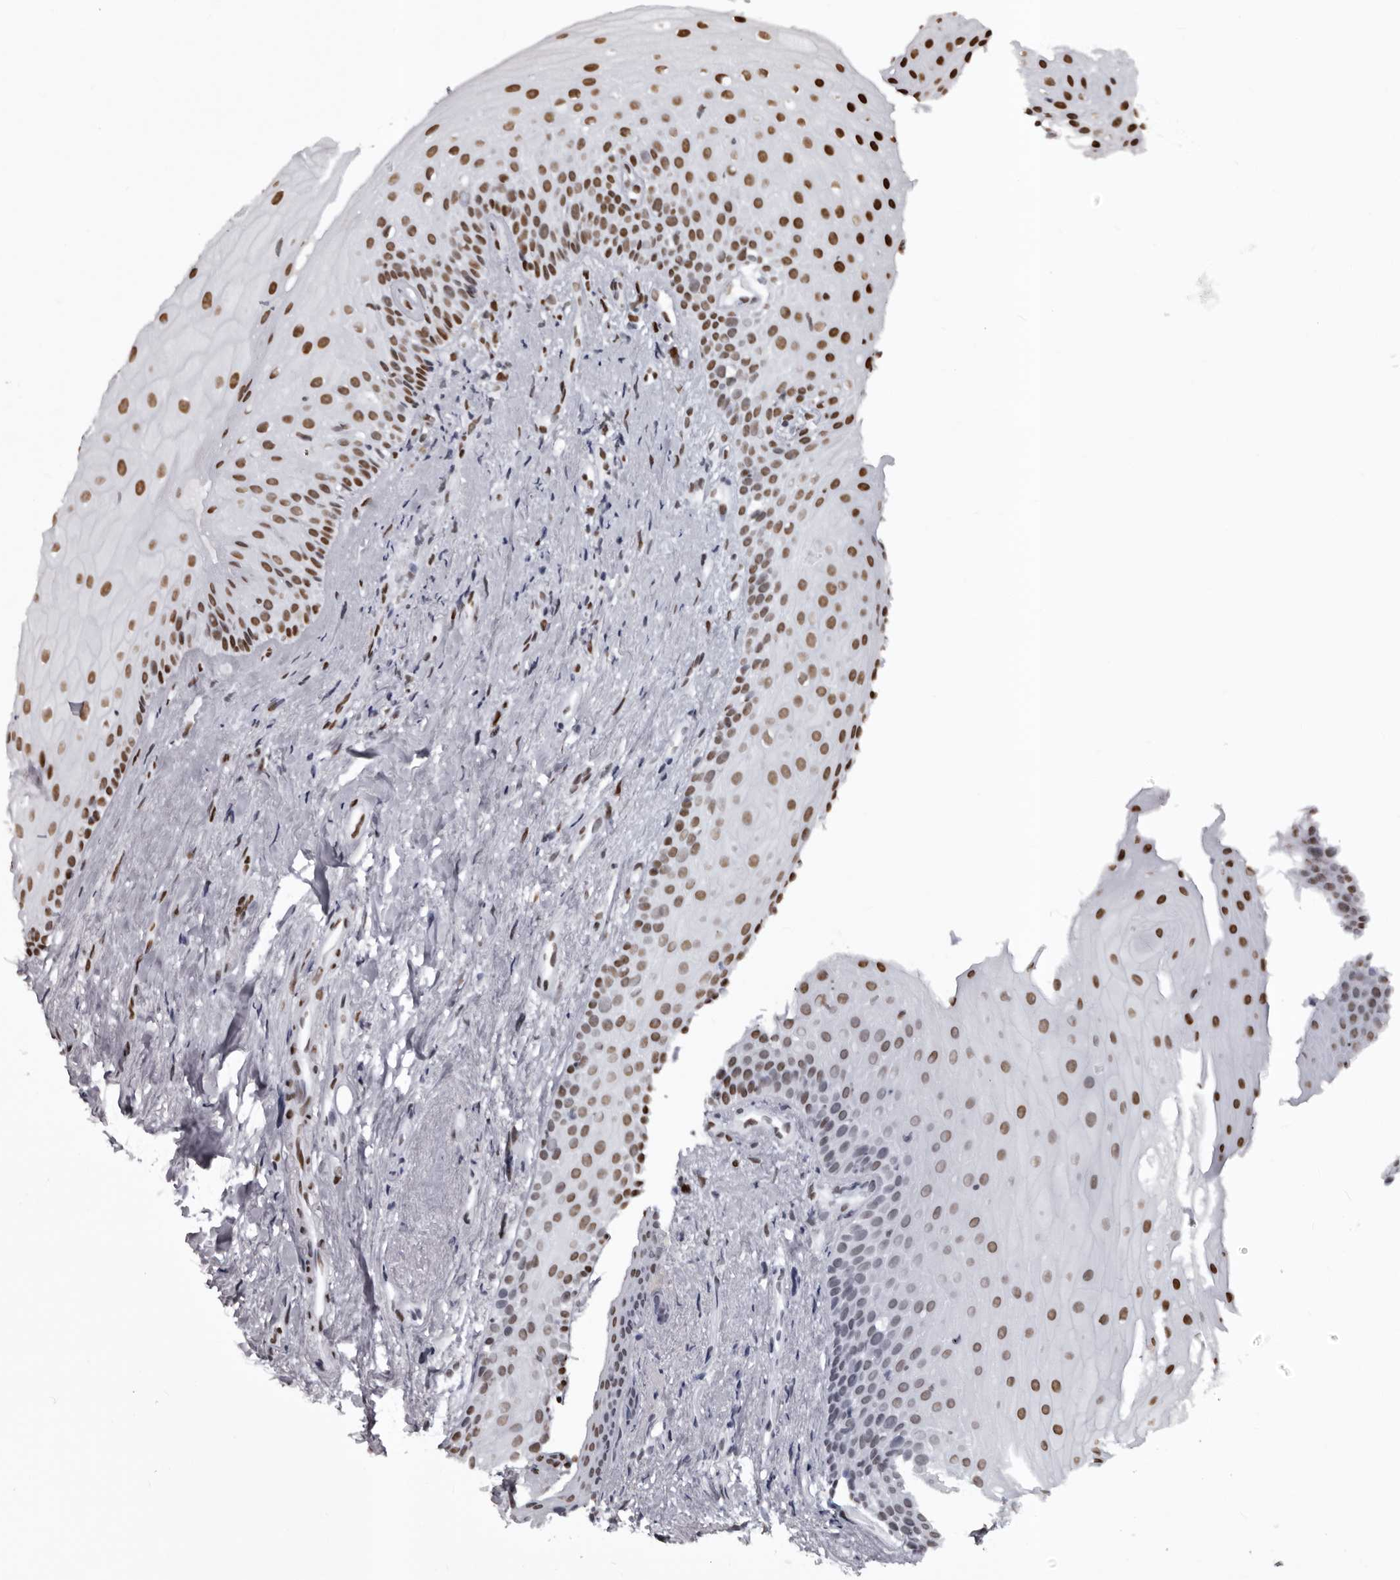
{"staining": {"intensity": "moderate", "quantity": "25%-75%", "location": "nuclear"}, "tissue": "oral mucosa", "cell_type": "Squamous epithelial cells", "image_type": "normal", "snomed": [{"axis": "morphology", "description": "Normal tissue, NOS"}, {"axis": "topography", "description": "Oral tissue"}], "caption": "Moderate nuclear positivity for a protein is appreciated in about 25%-75% of squamous epithelial cells of benign oral mucosa using immunohistochemistry.", "gene": "NUMA1", "patient": {"sex": "female", "age": 63}}